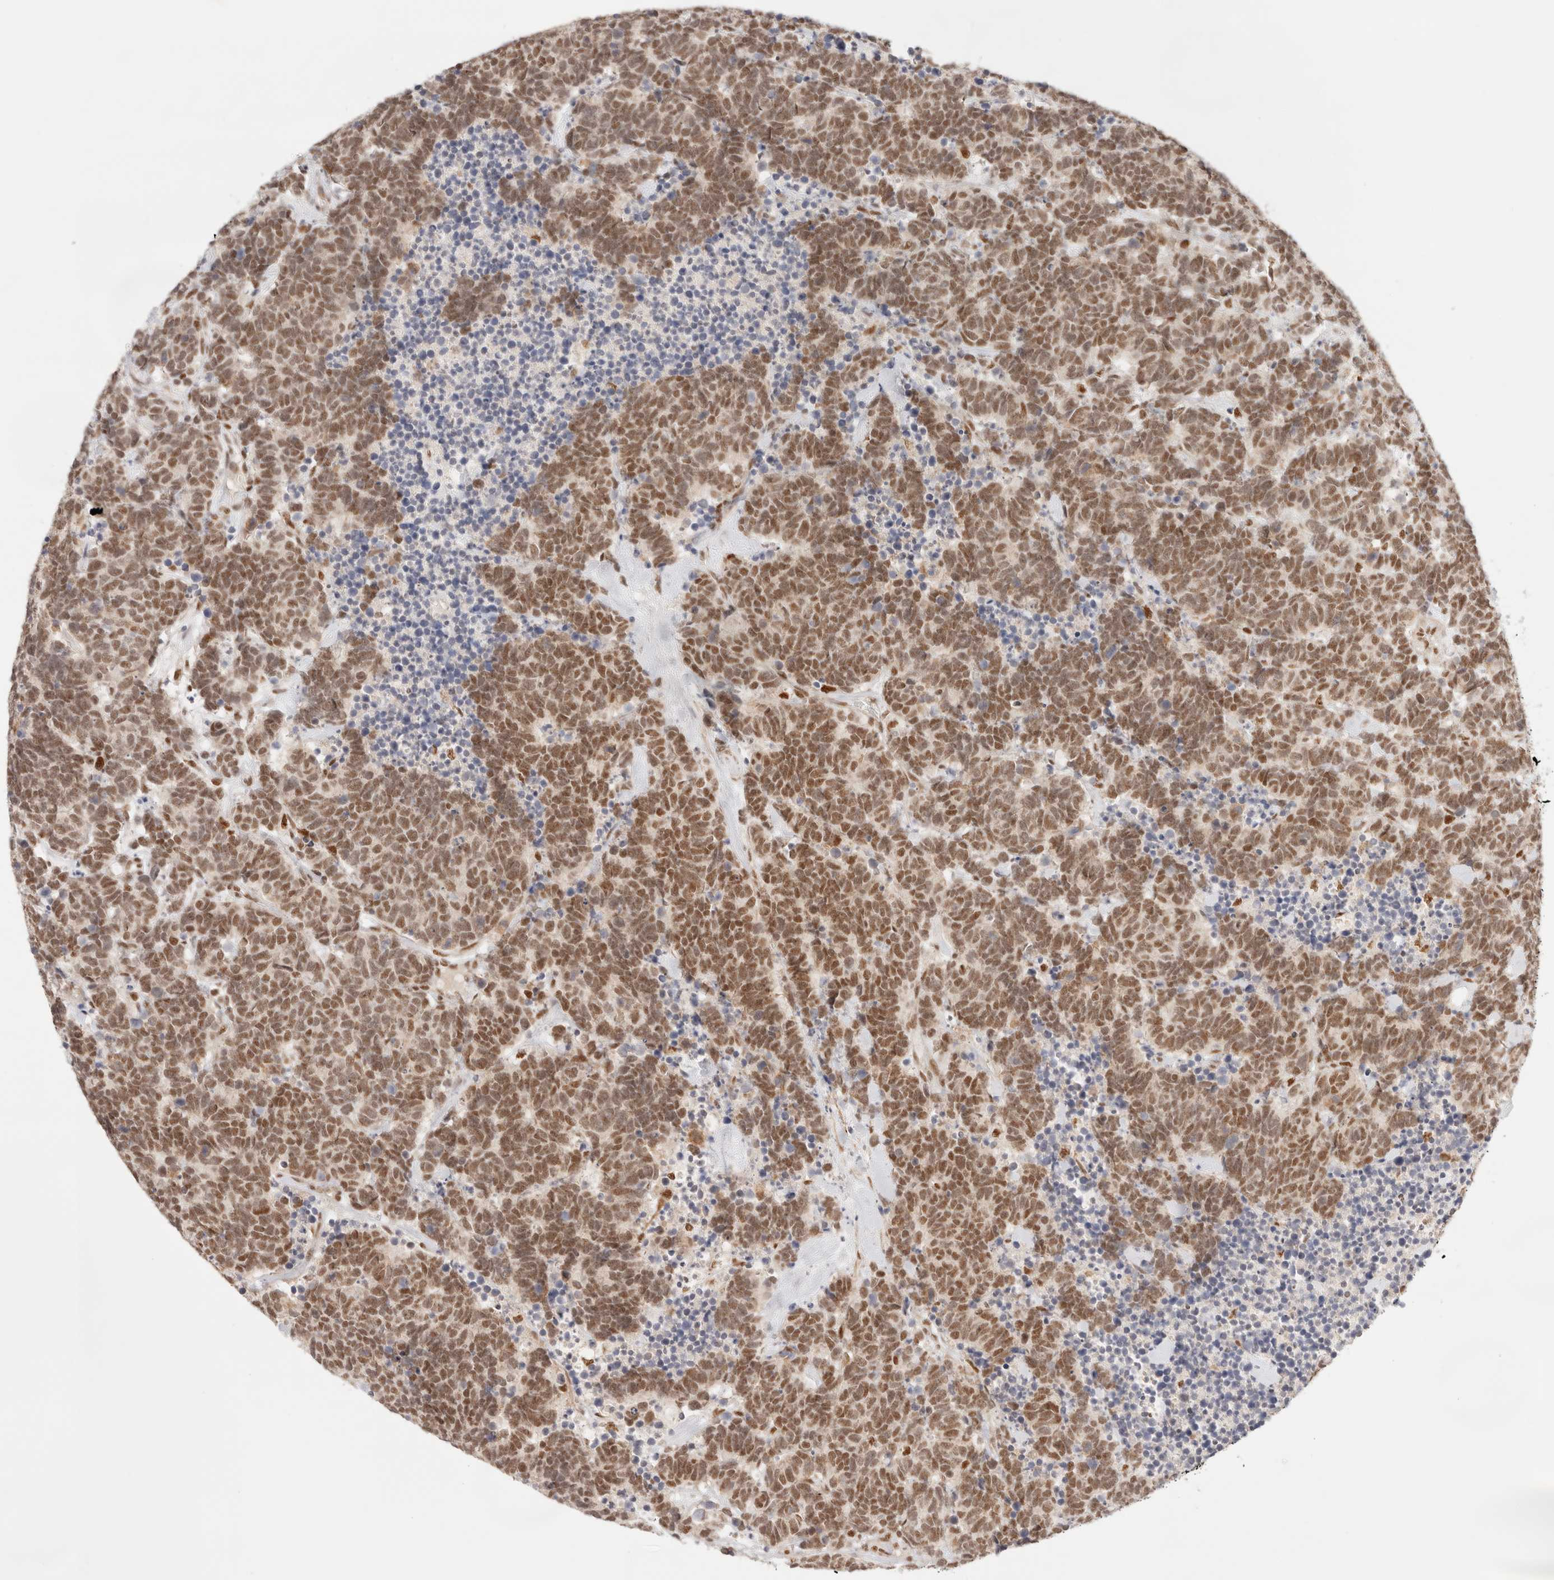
{"staining": {"intensity": "moderate", "quantity": ">75%", "location": "nuclear"}, "tissue": "carcinoid", "cell_type": "Tumor cells", "image_type": "cancer", "snomed": [{"axis": "morphology", "description": "Carcinoma, NOS"}, {"axis": "morphology", "description": "Carcinoid, malignant, NOS"}, {"axis": "topography", "description": "Urinary bladder"}], "caption": "Immunohistochemistry (DAB) staining of carcinoid reveals moderate nuclear protein positivity in approximately >75% of tumor cells.", "gene": "GTF2E2", "patient": {"sex": "male", "age": 57}}